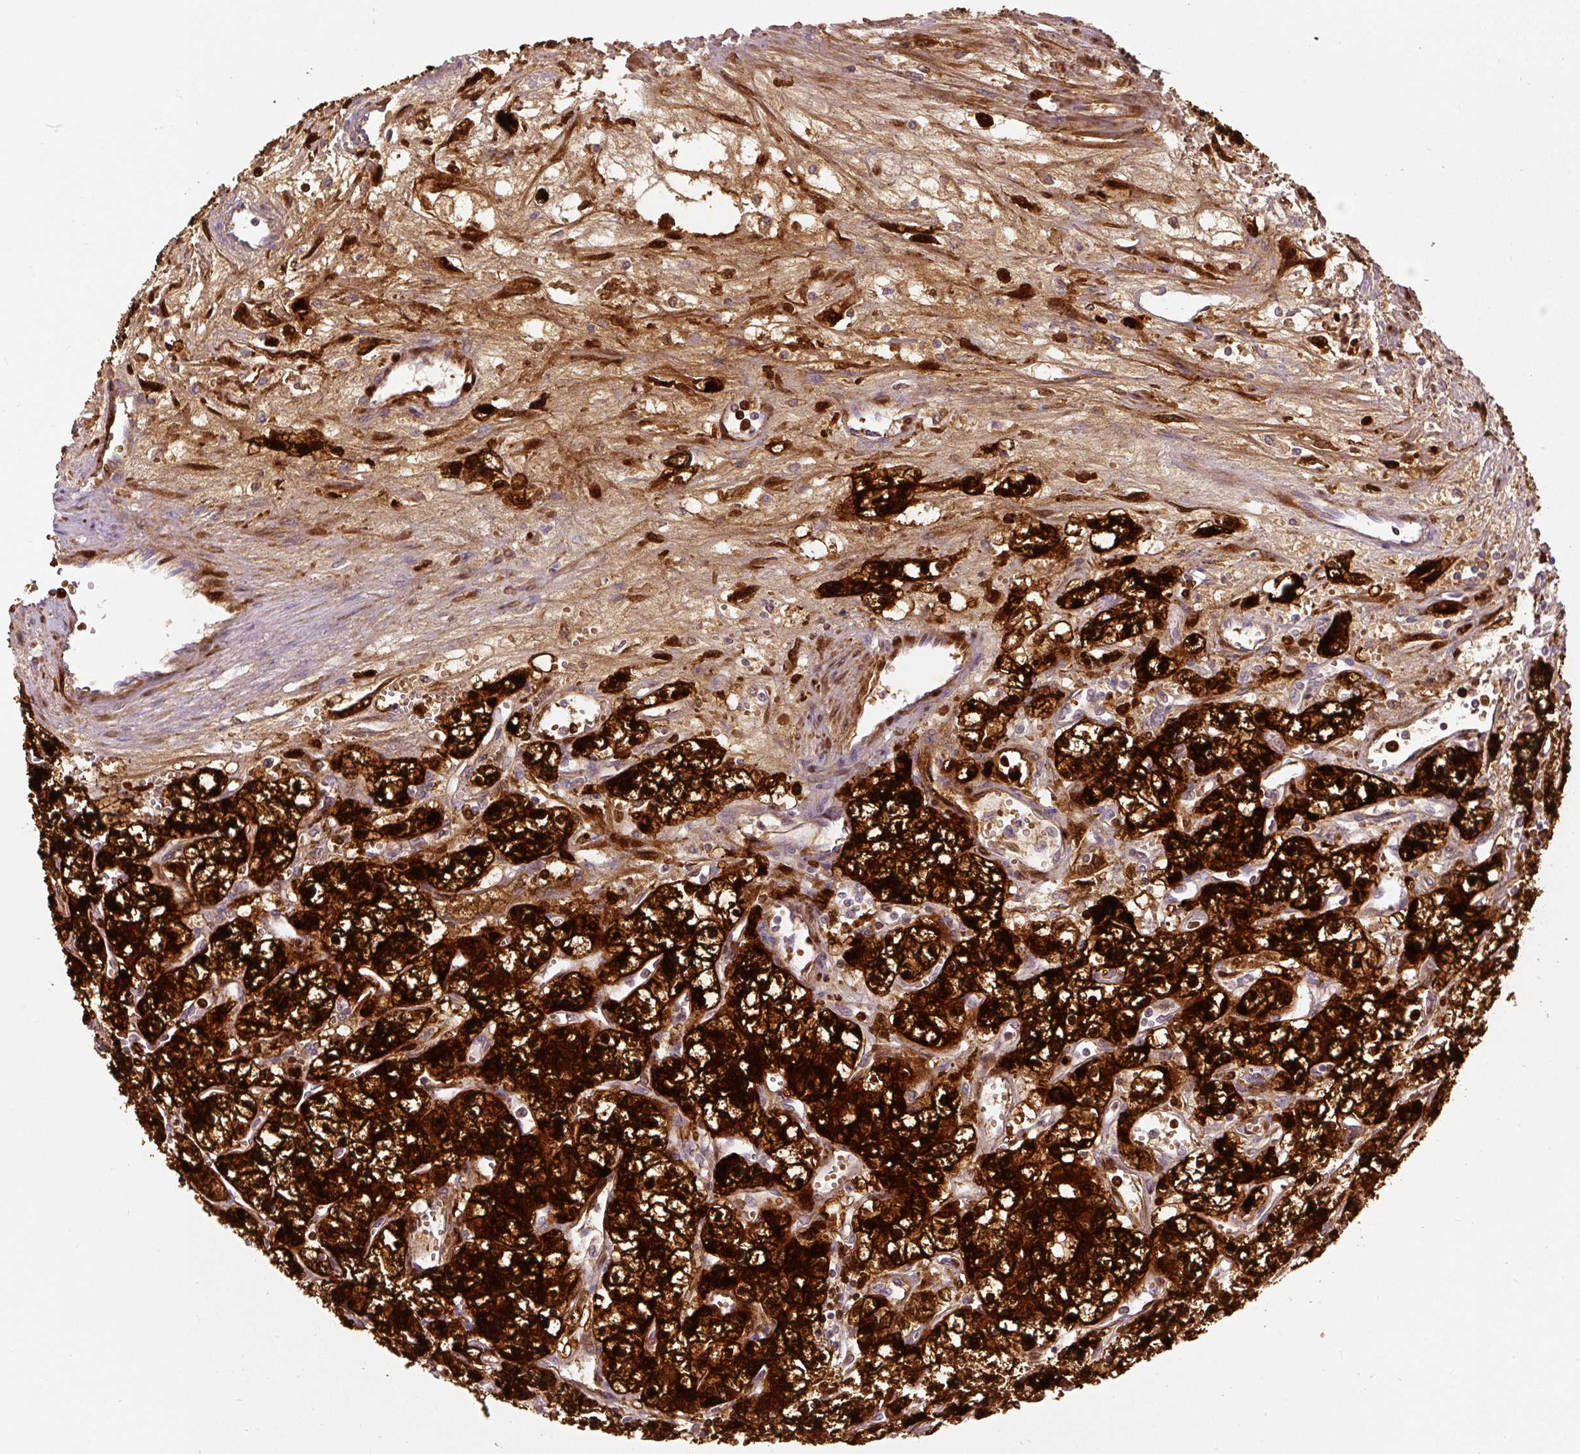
{"staining": {"intensity": "strong", "quantity": ">75%", "location": "cytoplasmic/membranous"}, "tissue": "renal cancer", "cell_type": "Tumor cells", "image_type": "cancer", "snomed": [{"axis": "morphology", "description": "Adenocarcinoma, NOS"}, {"axis": "topography", "description": "Kidney"}], "caption": "A brown stain labels strong cytoplasmic/membranous positivity of a protein in human renal adenocarcinoma tumor cells.", "gene": "FABP7", "patient": {"sex": "male", "age": 59}}